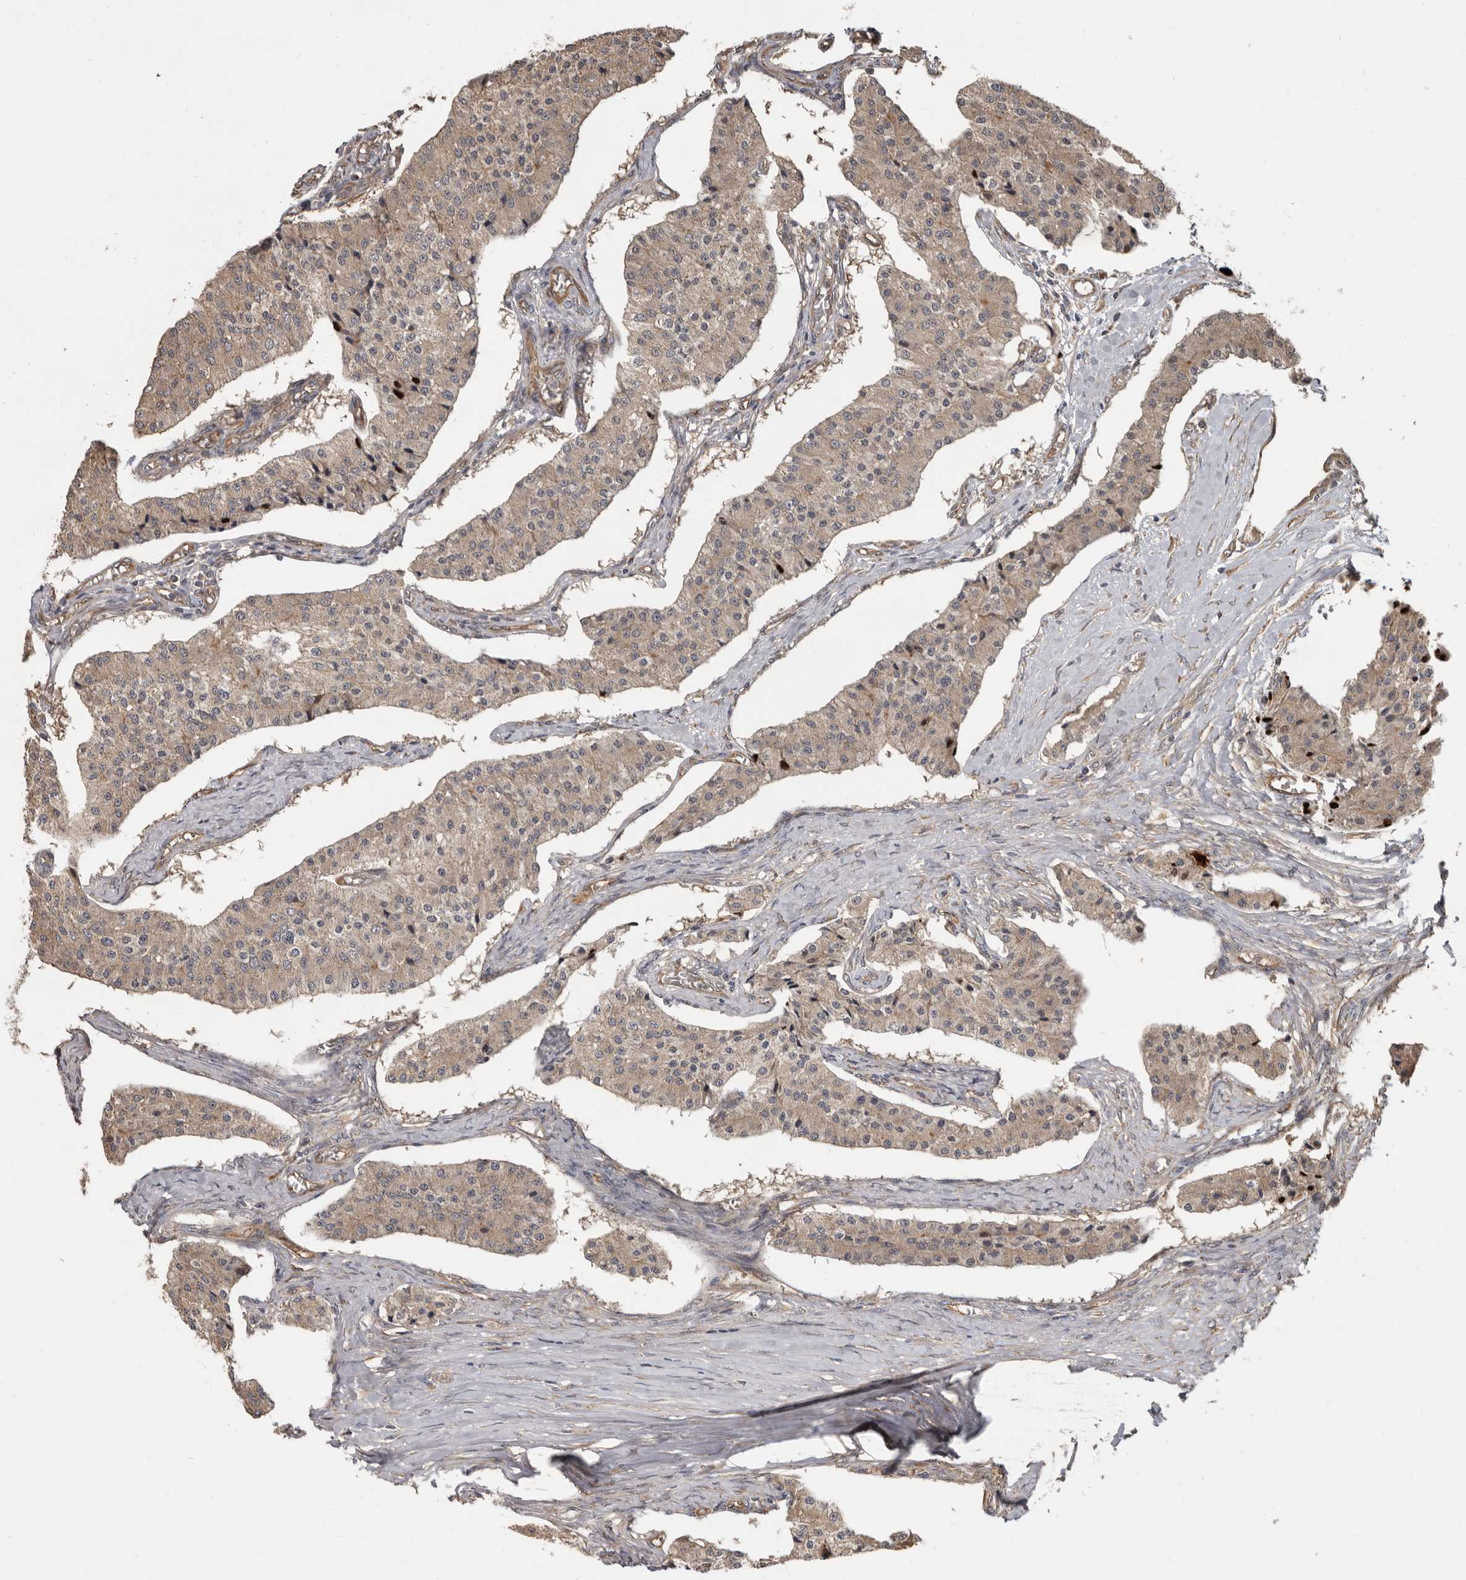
{"staining": {"intensity": "weak", "quantity": ">75%", "location": "cytoplasmic/membranous"}, "tissue": "carcinoid", "cell_type": "Tumor cells", "image_type": "cancer", "snomed": [{"axis": "morphology", "description": "Carcinoid, malignant, NOS"}, {"axis": "topography", "description": "Colon"}], "caption": "Carcinoid stained for a protein exhibits weak cytoplasmic/membranous positivity in tumor cells.", "gene": "MTF1", "patient": {"sex": "female", "age": 52}}